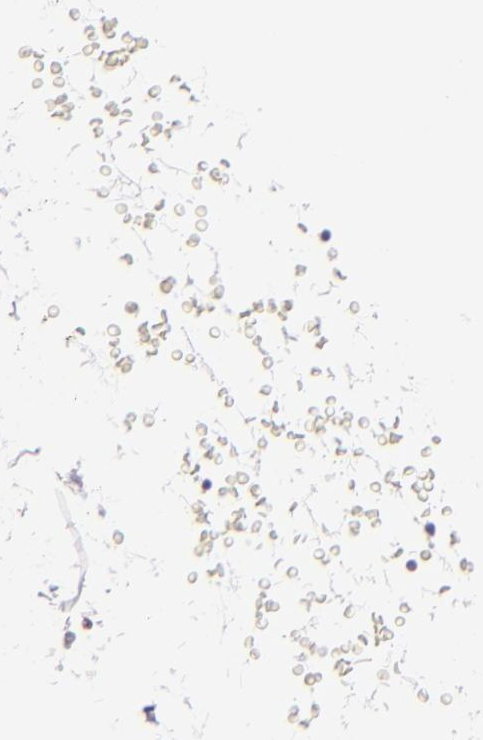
{"staining": {"intensity": "negative", "quantity": "none", "location": "none"}, "tissue": "adipose tissue", "cell_type": "Adipocytes", "image_type": "normal", "snomed": [{"axis": "morphology", "description": "Normal tissue, NOS"}, {"axis": "morphology", "description": "Duct carcinoma"}, {"axis": "topography", "description": "Breast"}, {"axis": "topography", "description": "Adipose tissue"}], "caption": "Adipocytes show no significant expression in normal adipose tissue. Nuclei are stained in blue.", "gene": "C9", "patient": {"sex": "female", "age": 37}}